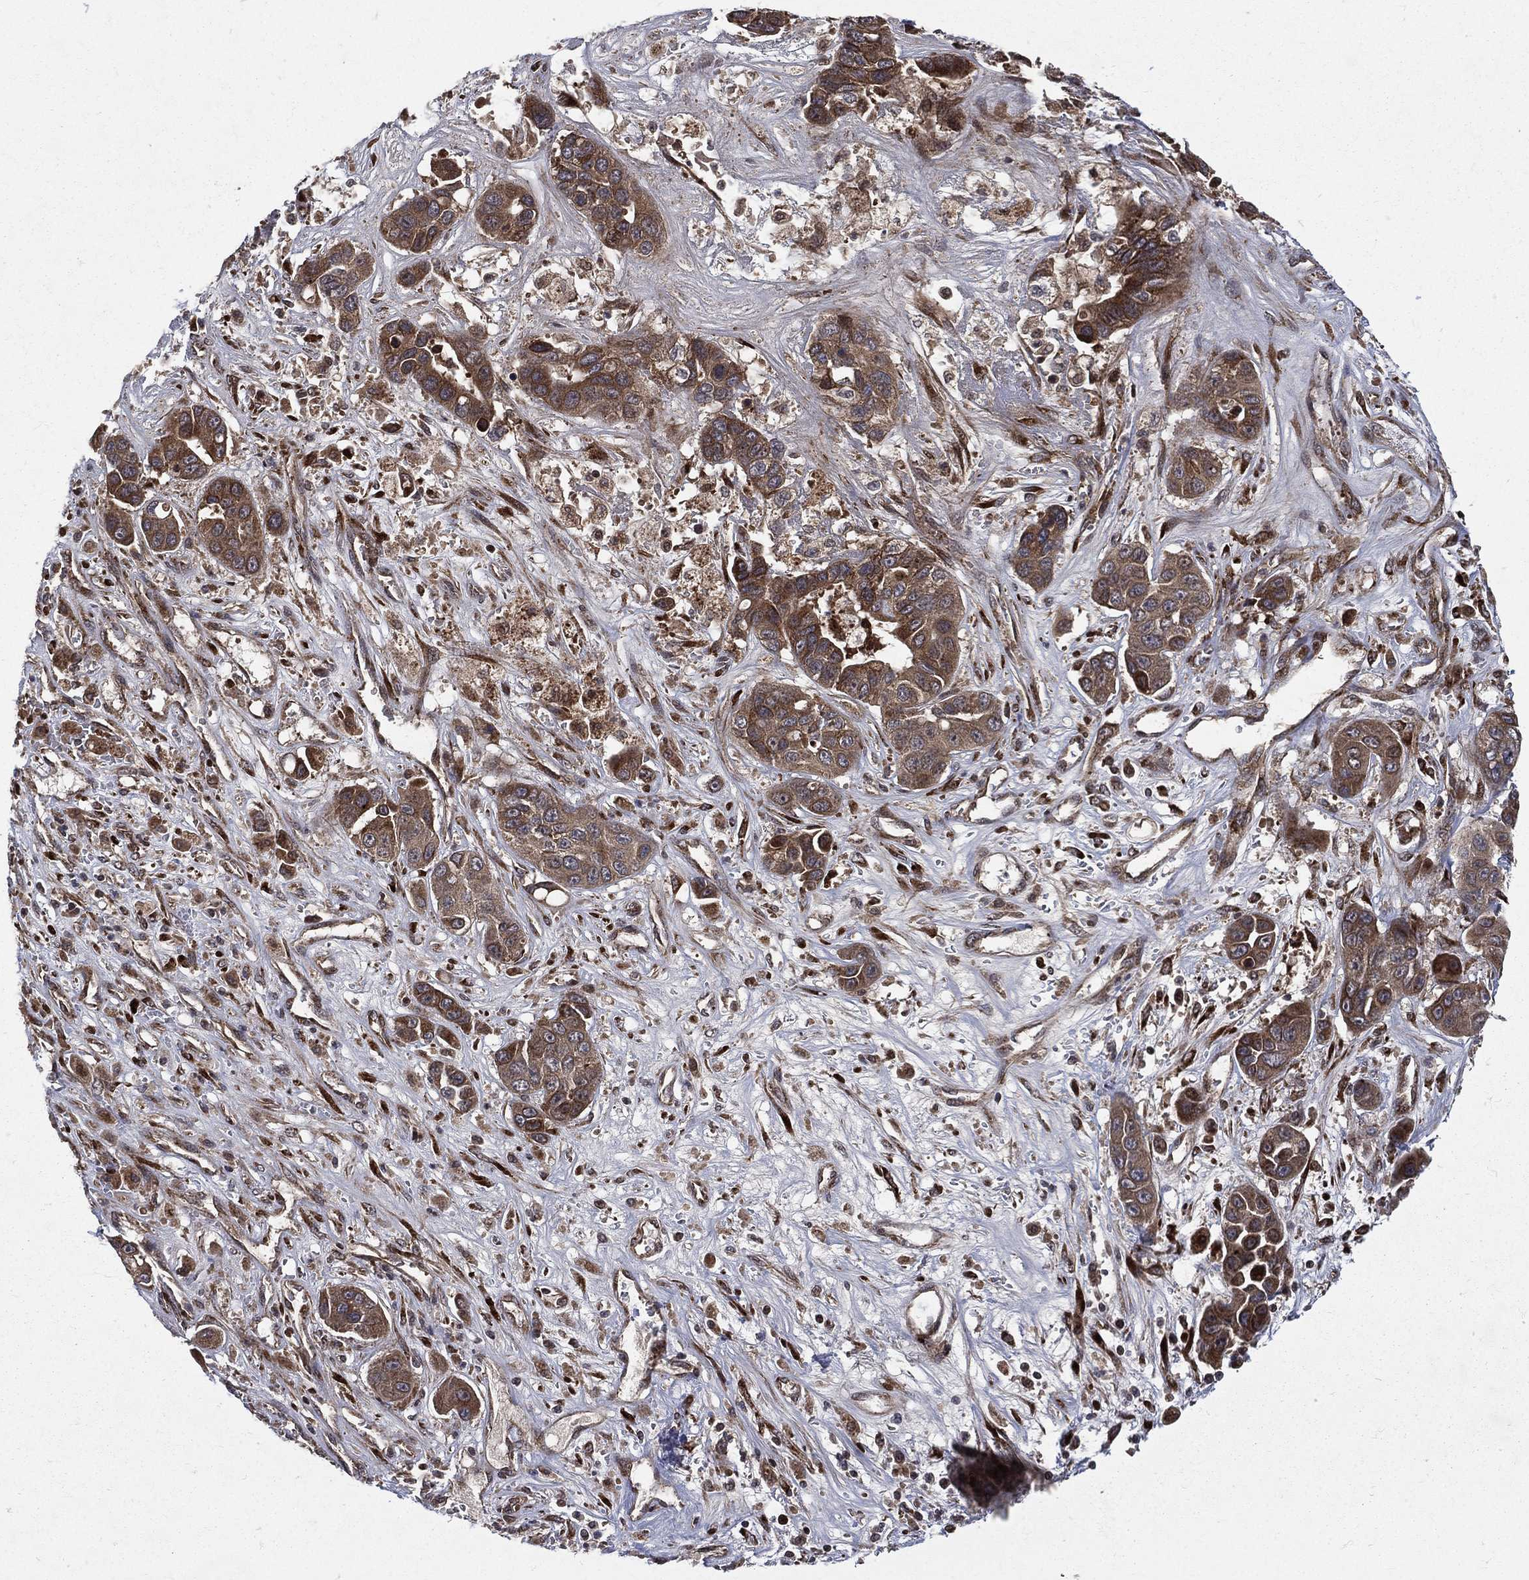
{"staining": {"intensity": "strong", "quantity": "25%-75%", "location": "cytoplasmic/membranous"}, "tissue": "liver cancer", "cell_type": "Tumor cells", "image_type": "cancer", "snomed": [{"axis": "morphology", "description": "Cholangiocarcinoma"}, {"axis": "topography", "description": "Liver"}], "caption": "This is an image of immunohistochemistry staining of liver cancer, which shows strong staining in the cytoplasmic/membranous of tumor cells.", "gene": "RAB11FIP4", "patient": {"sex": "female", "age": 52}}